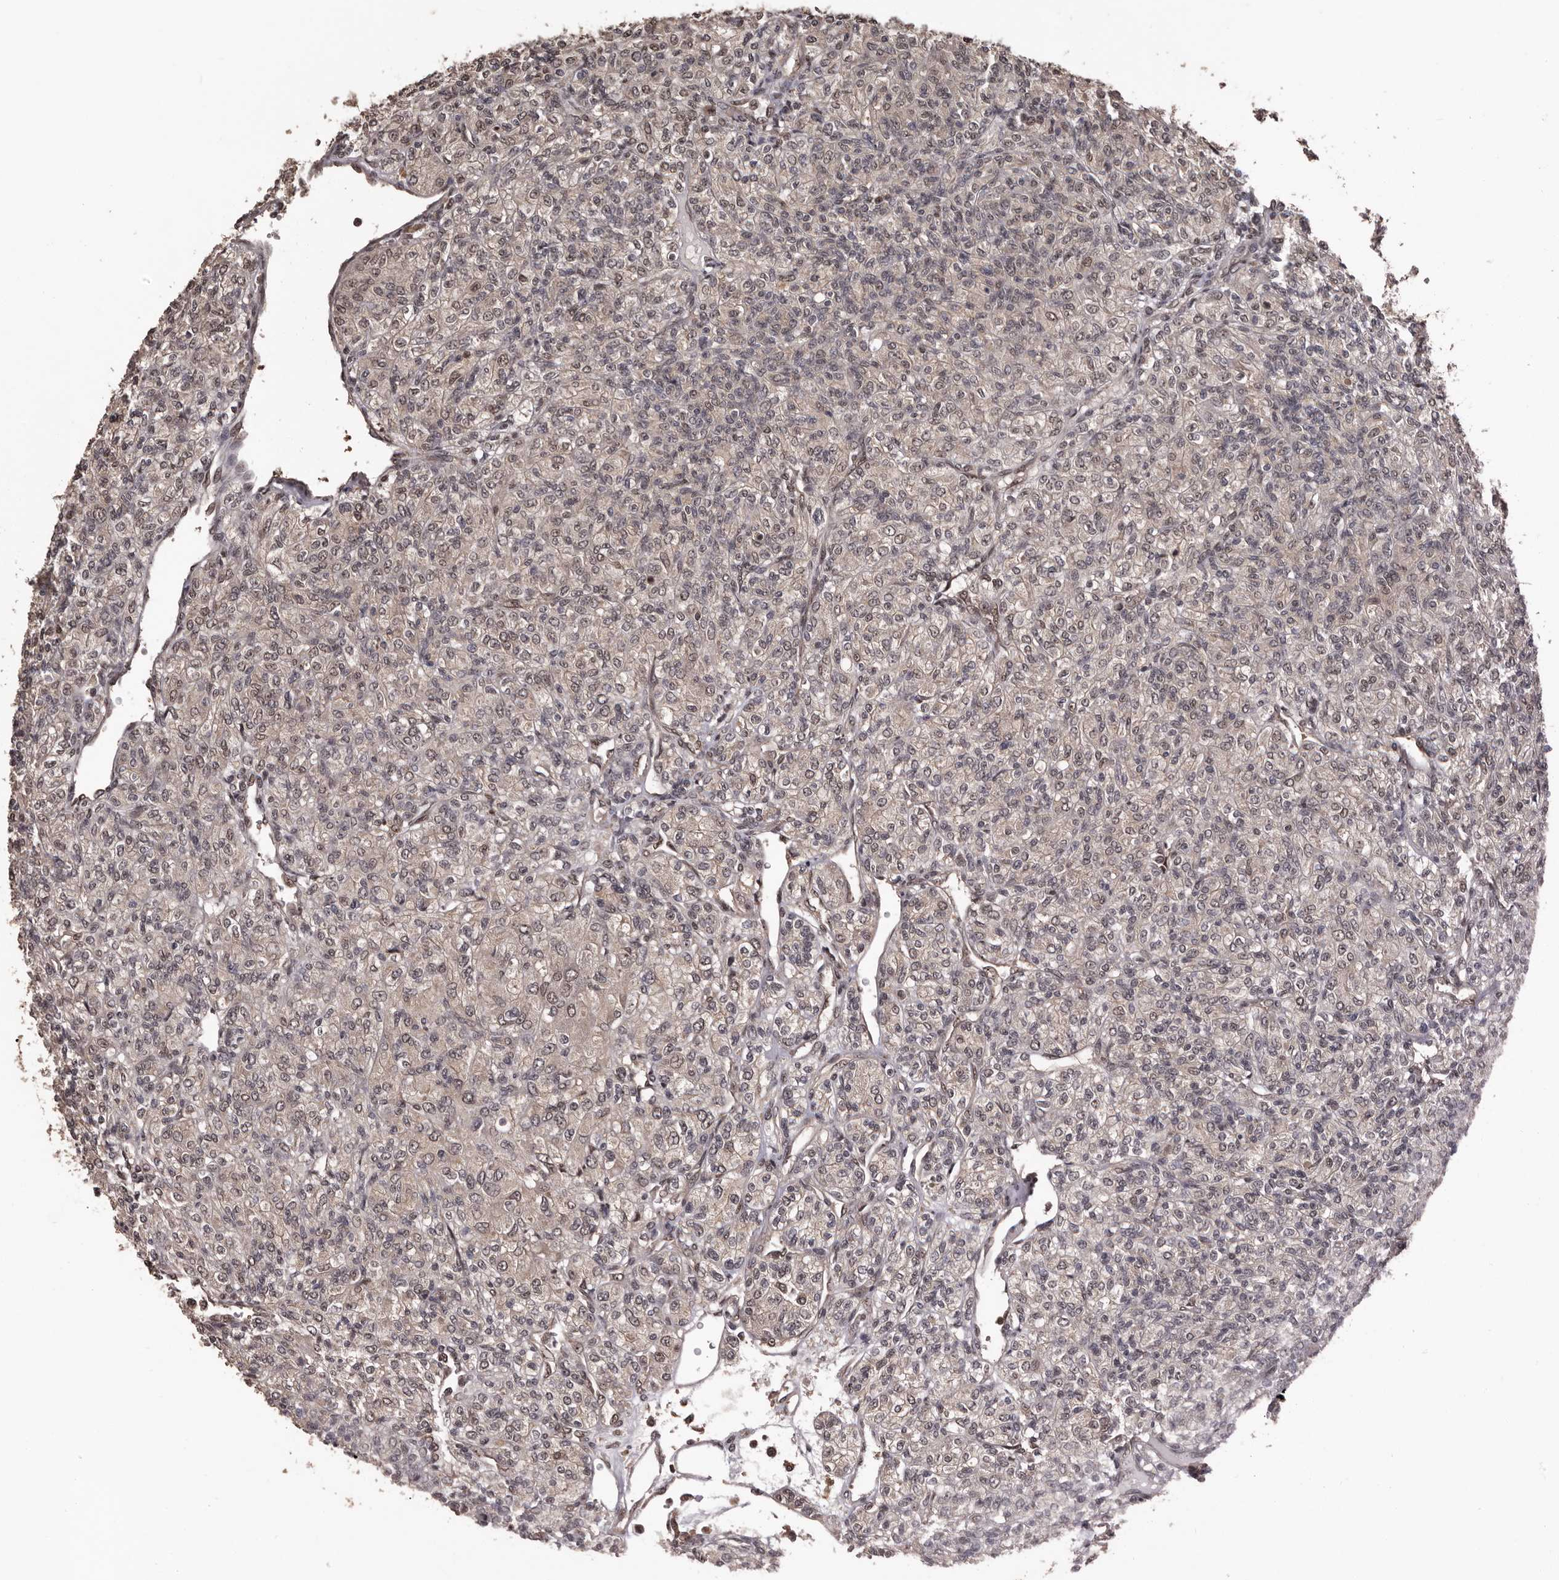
{"staining": {"intensity": "weak", "quantity": "<25%", "location": "nuclear"}, "tissue": "renal cancer", "cell_type": "Tumor cells", "image_type": "cancer", "snomed": [{"axis": "morphology", "description": "Adenocarcinoma, NOS"}, {"axis": "topography", "description": "Kidney"}], "caption": "This is an immunohistochemistry micrograph of human renal cancer. There is no staining in tumor cells.", "gene": "VPS37A", "patient": {"sex": "male", "age": 77}}